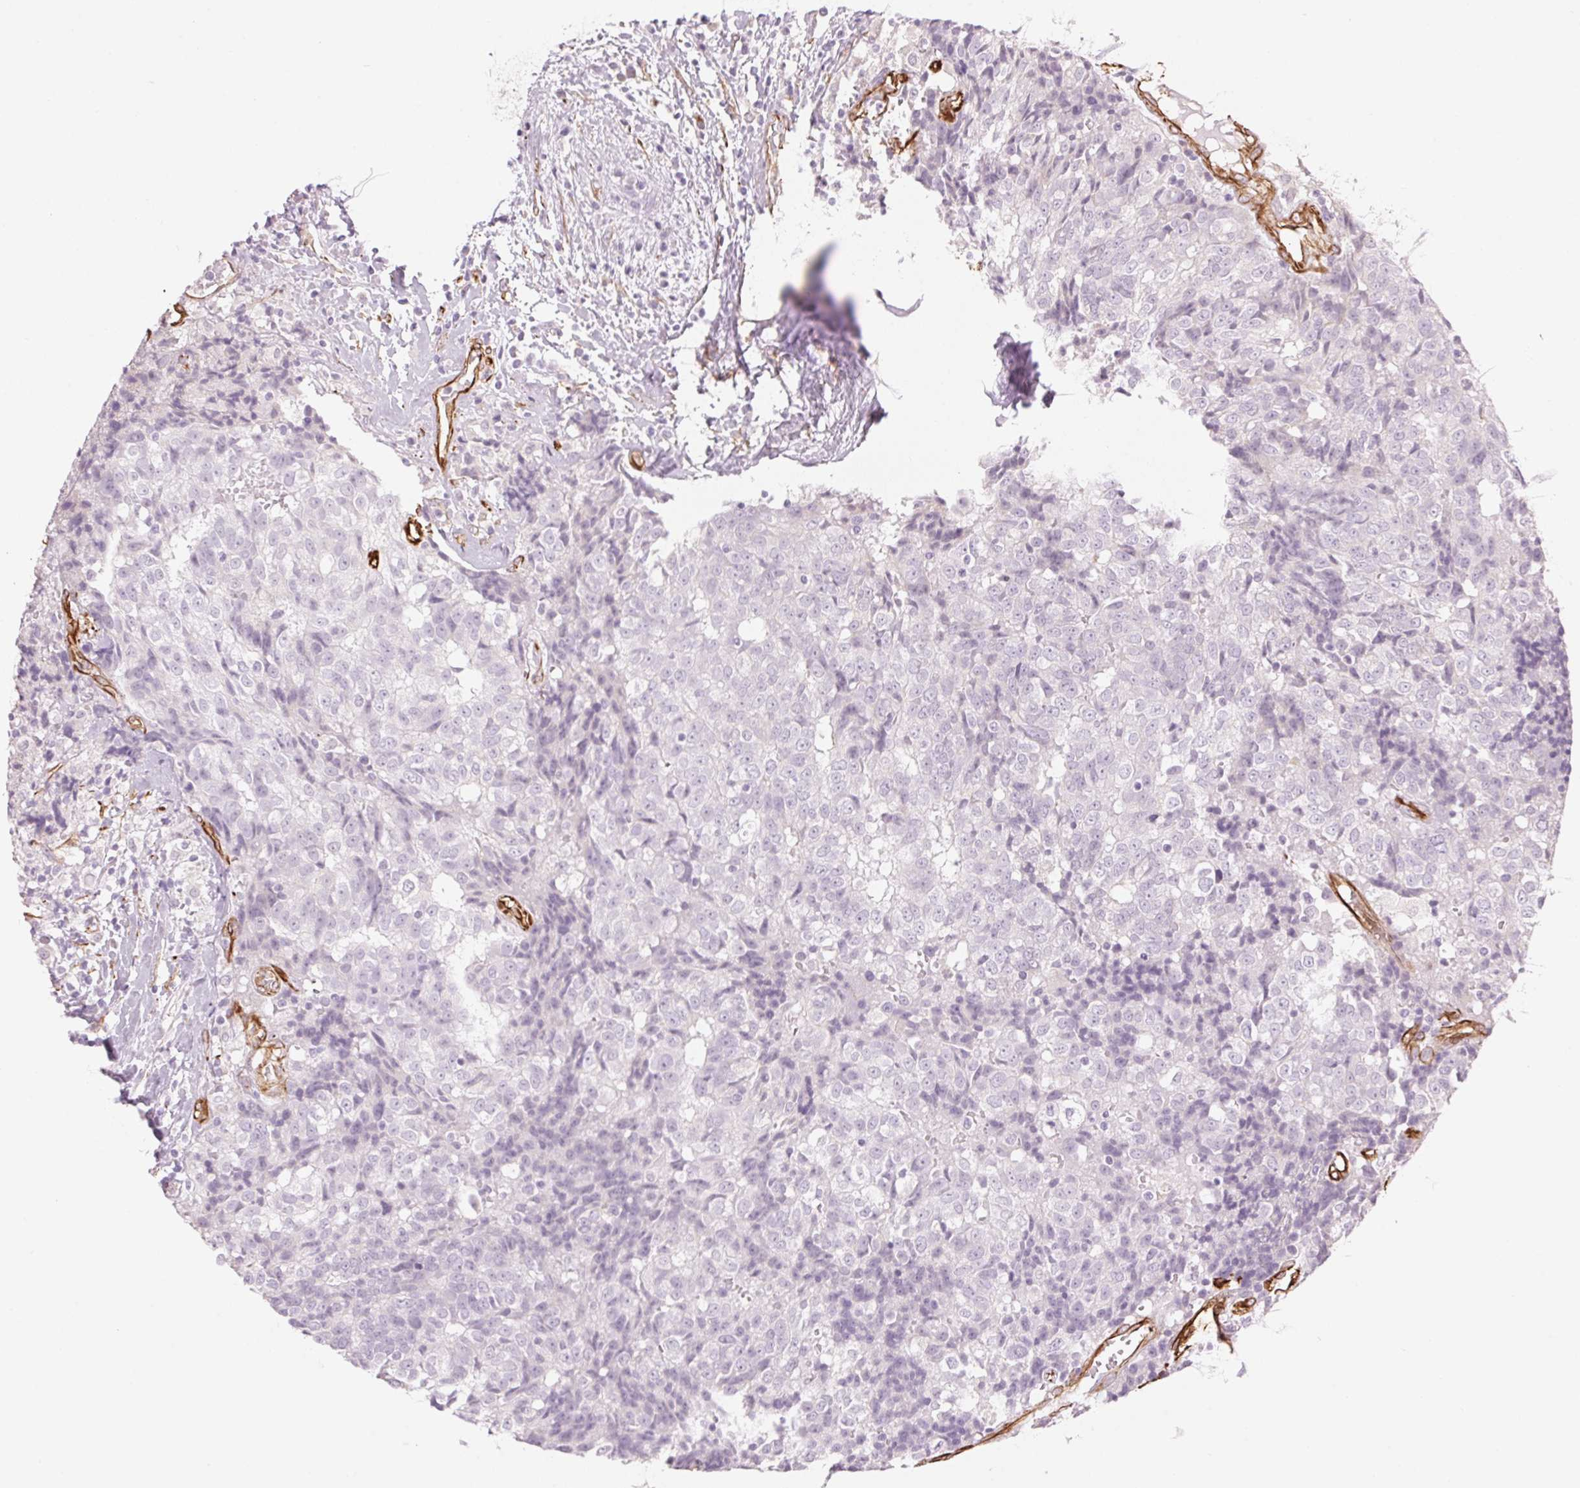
{"staining": {"intensity": "negative", "quantity": "none", "location": "none"}, "tissue": "prostate cancer", "cell_type": "Tumor cells", "image_type": "cancer", "snomed": [{"axis": "morphology", "description": "Adenocarcinoma, High grade"}, {"axis": "topography", "description": "Prostate and seminal vesicle, NOS"}], "caption": "This is a photomicrograph of immunohistochemistry staining of prostate cancer, which shows no positivity in tumor cells.", "gene": "CLPS", "patient": {"sex": "male", "age": 60}}